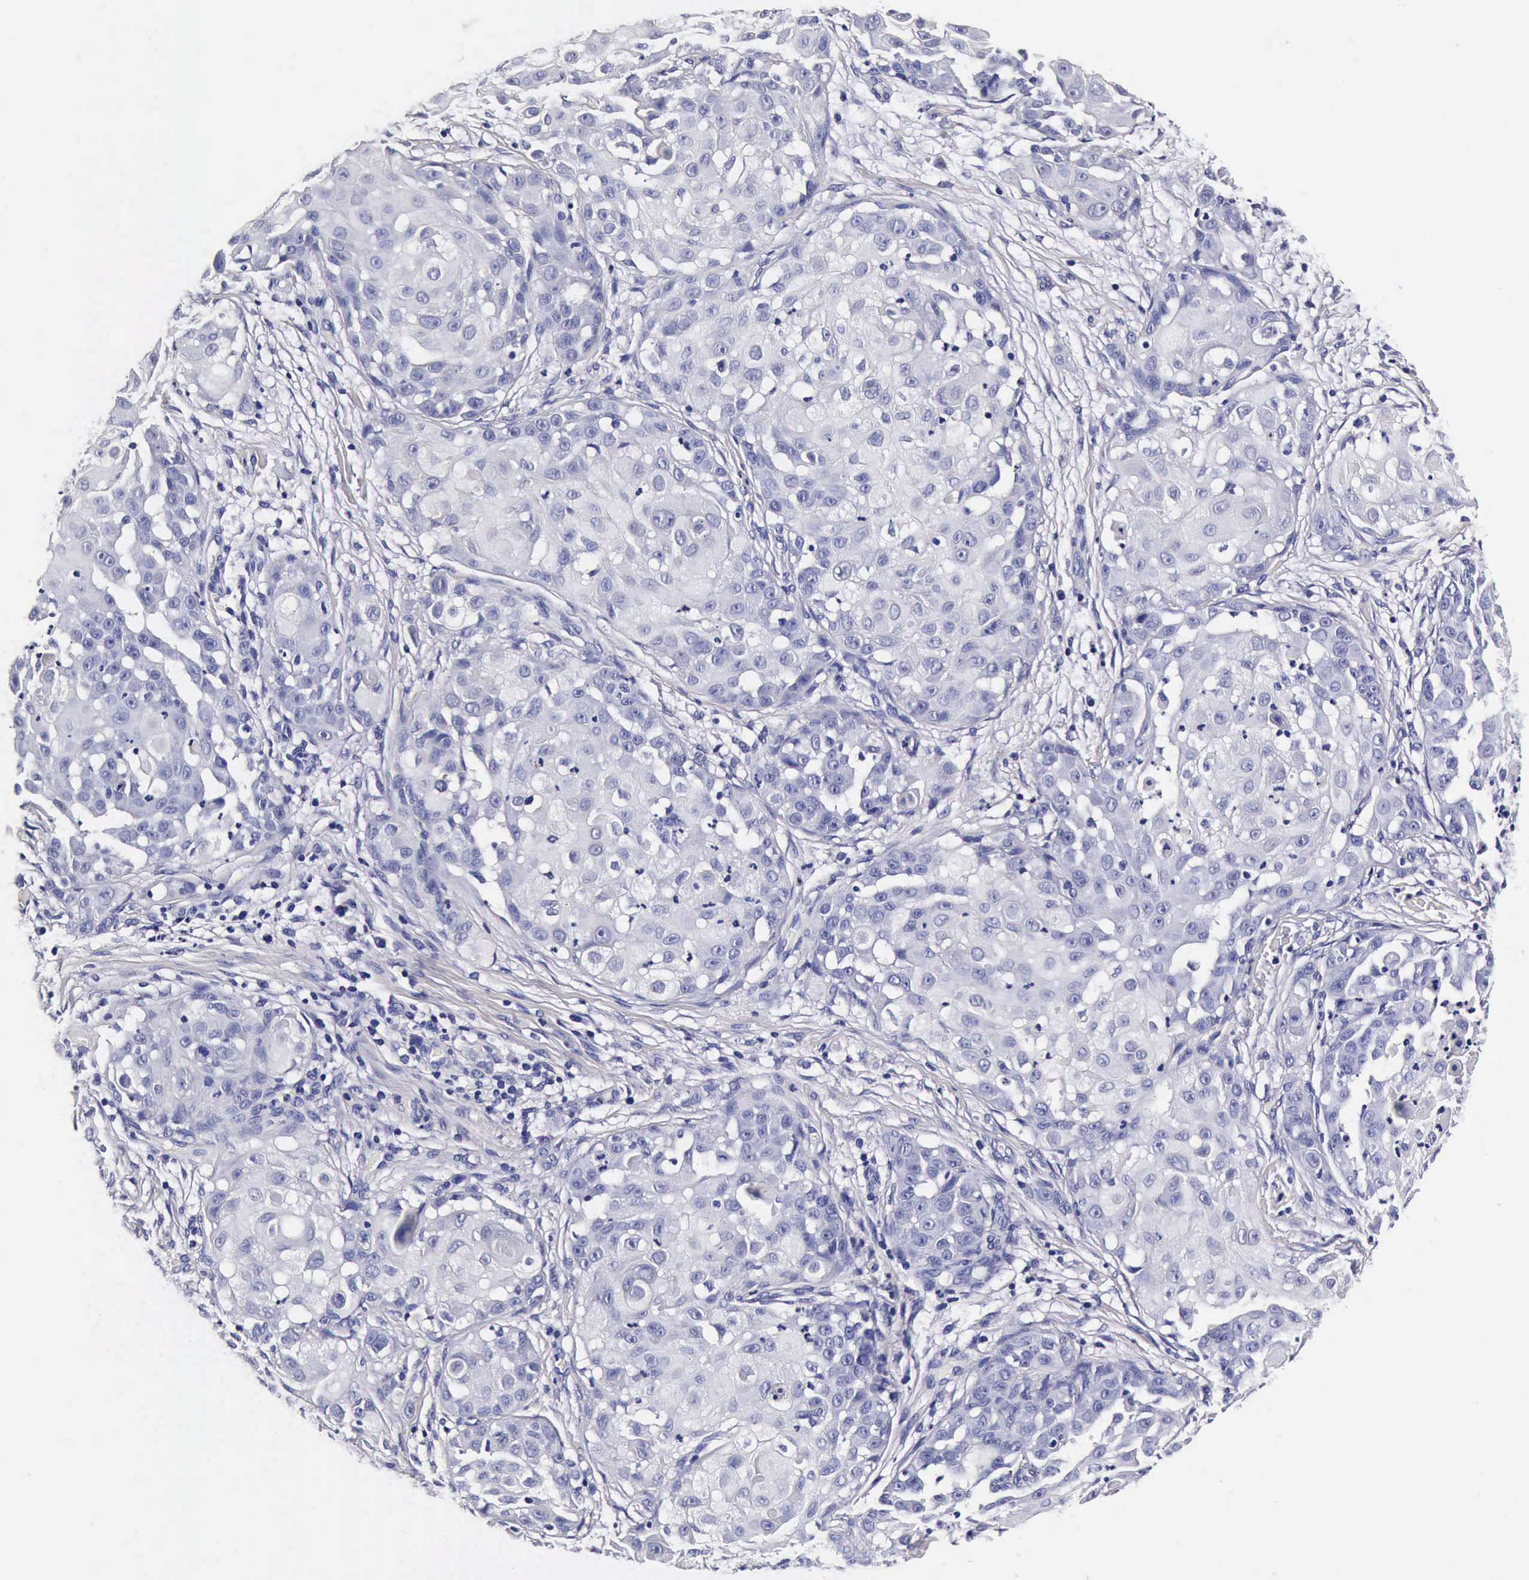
{"staining": {"intensity": "negative", "quantity": "none", "location": "none"}, "tissue": "skin cancer", "cell_type": "Tumor cells", "image_type": "cancer", "snomed": [{"axis": "morphology", "description": "Squamous cell carcinoma, NOS"}, {"axis": "topography", "description": "Skin"}], "caption": "This is an immunohistochemistry (IHC) image of skin squamous cell carcinoma. There is no staining in tumor cells.", "gene": "IAPP", "patient": {"sex": "female", "age": 57}}